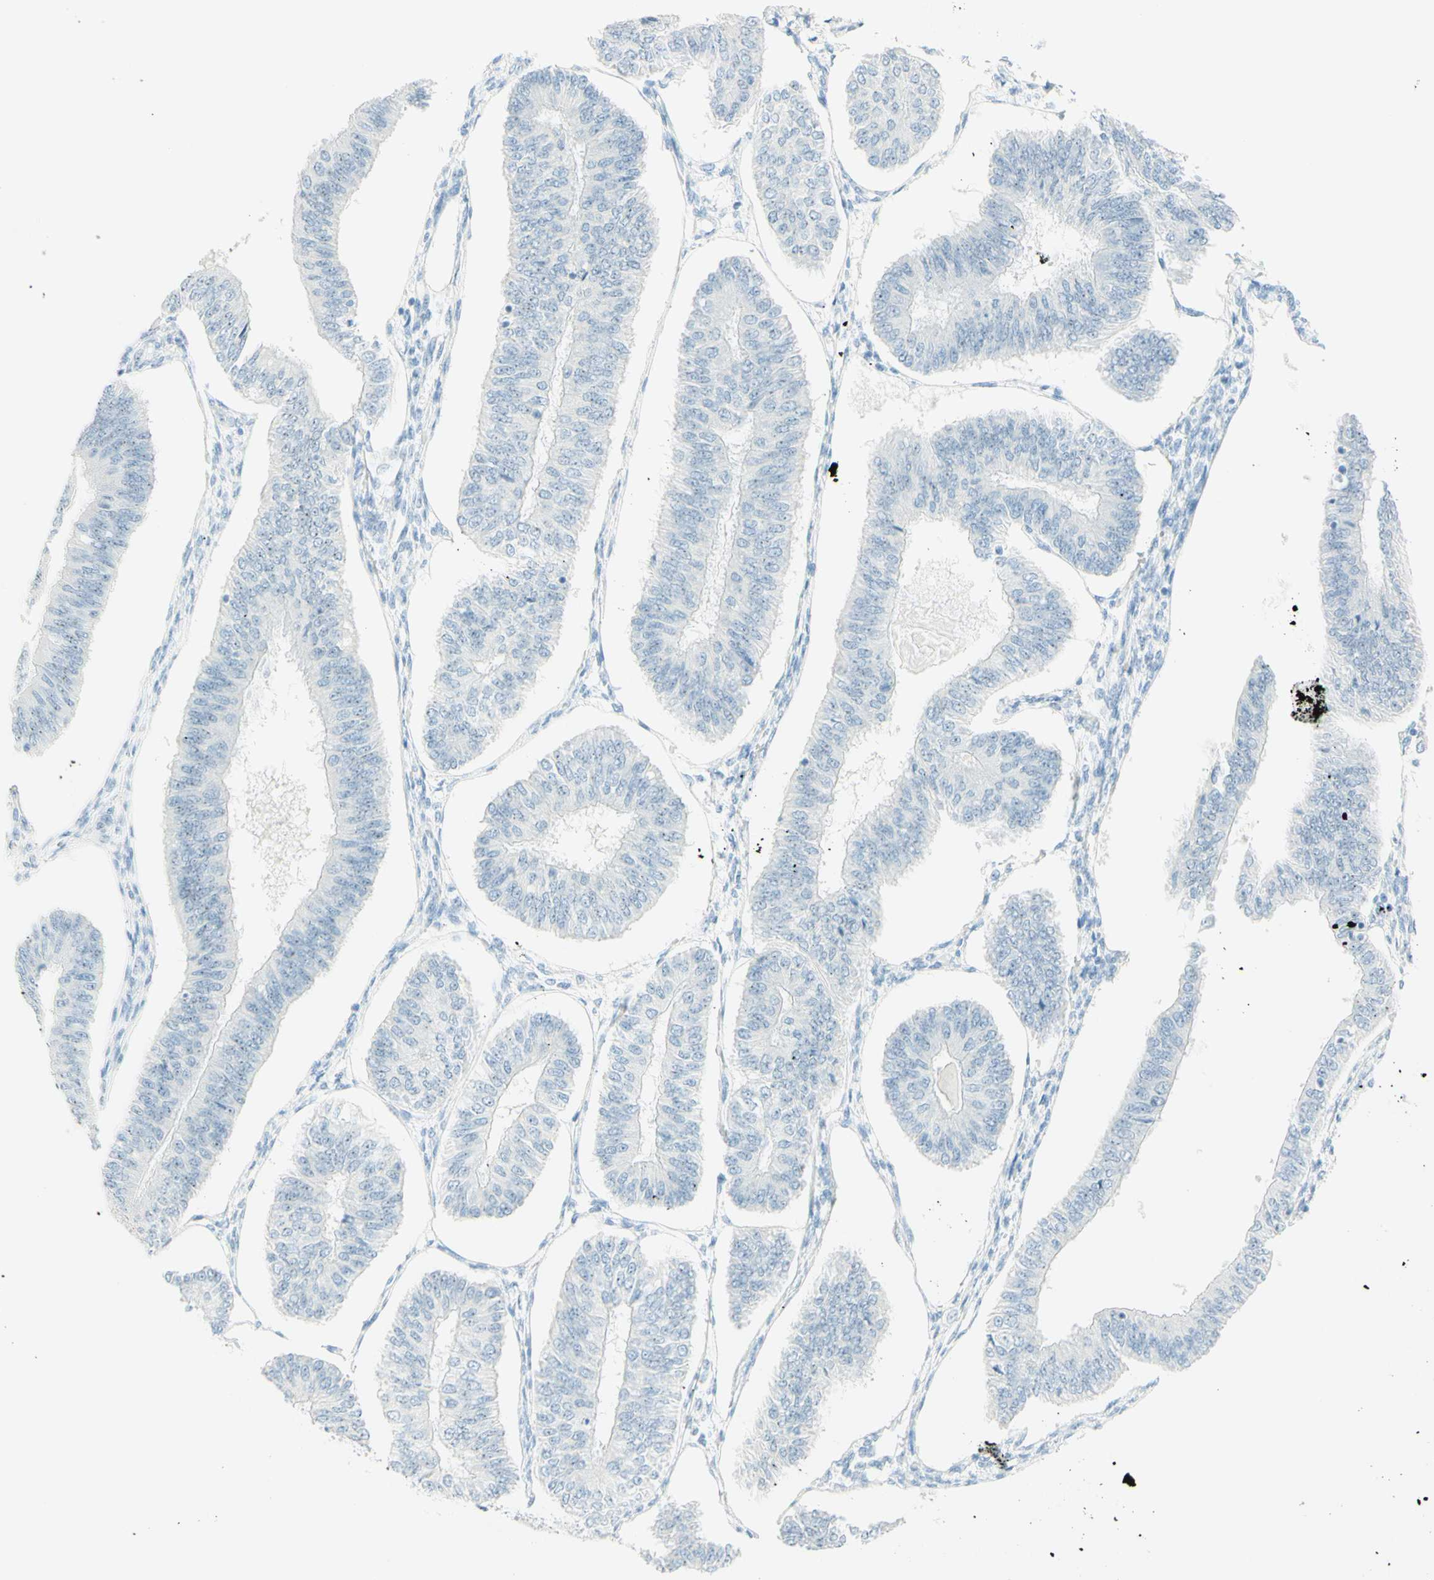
{"staining": {"intensity": "negative", "quantity": "none", "location": "none"}, "tissue": "endometrial cancer", "cell_type": "Tumor cells", "image_type": "cancer", "snomed": [{"axis": "morphology", "description": "Adenocarcinoma, NOS"}, {"axis": "topography", "description": "Endometrium"}], "caption": "Photomicrograph shows no significant protein expression in tumor cells of endometrial adenocarcinoma.", "gene": "FMR1NB", "patient": {"sex": "female", "age": 58}}